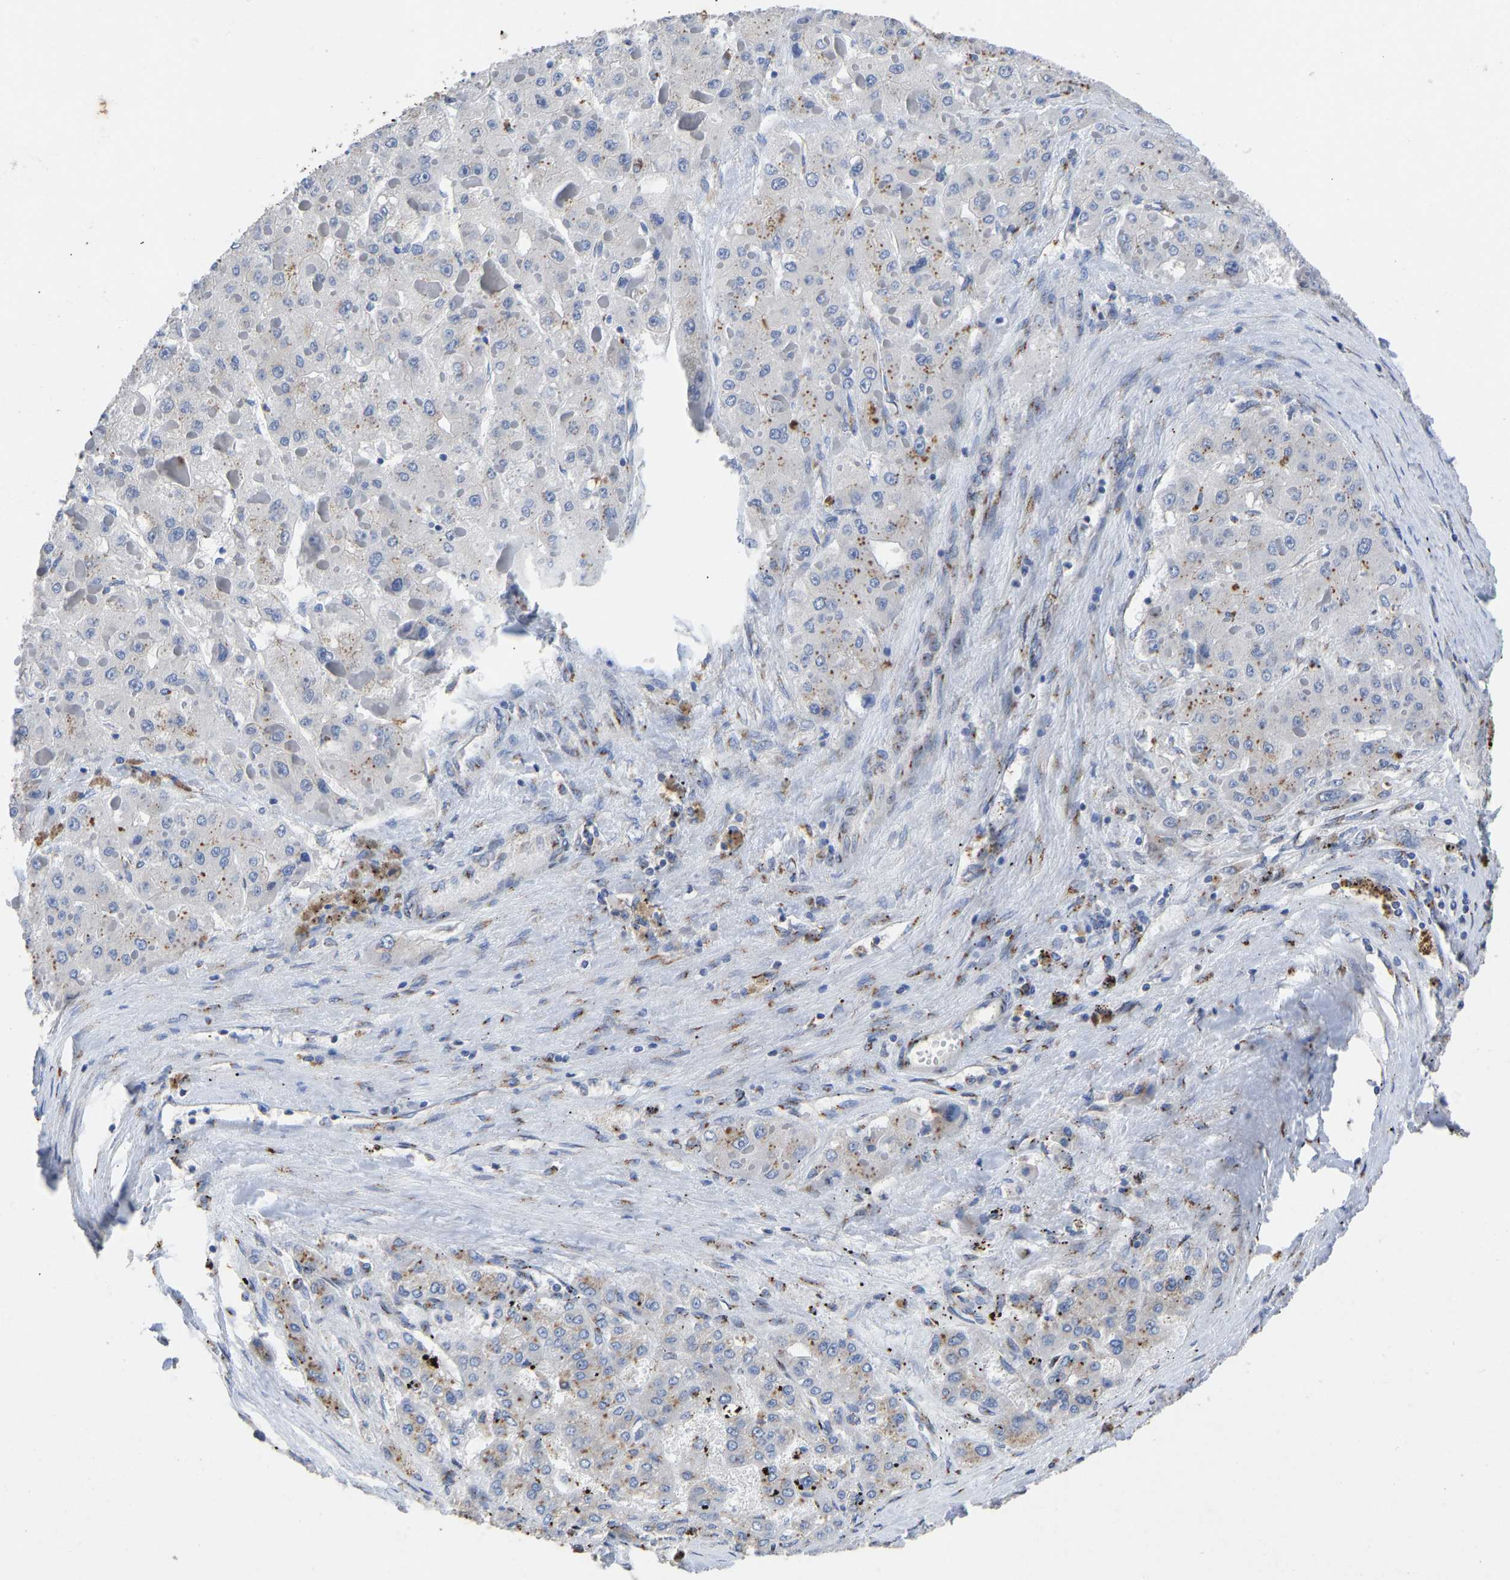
{"staining": {"intensity": "moderate", "quantity": "<25%", "location": "cytoplasmic/membranous"}, "tissue": "liver cancer", "cell_type": "Tumor cells", "image_type": "cancer", "snomed": [{"axis": "morphology", "description": "Carcinoma, Hepatocellular, NOS"}, {"axis": "topography", "description": "Liver"}], "caption": "A brown stain shows moderate cytoplasmic/membranous positivity of a protein in human liver hepatocellular carcinoma tumor cells.", "gene": "TMEM87A", "patient": {"sex": "female", "age": 73}}